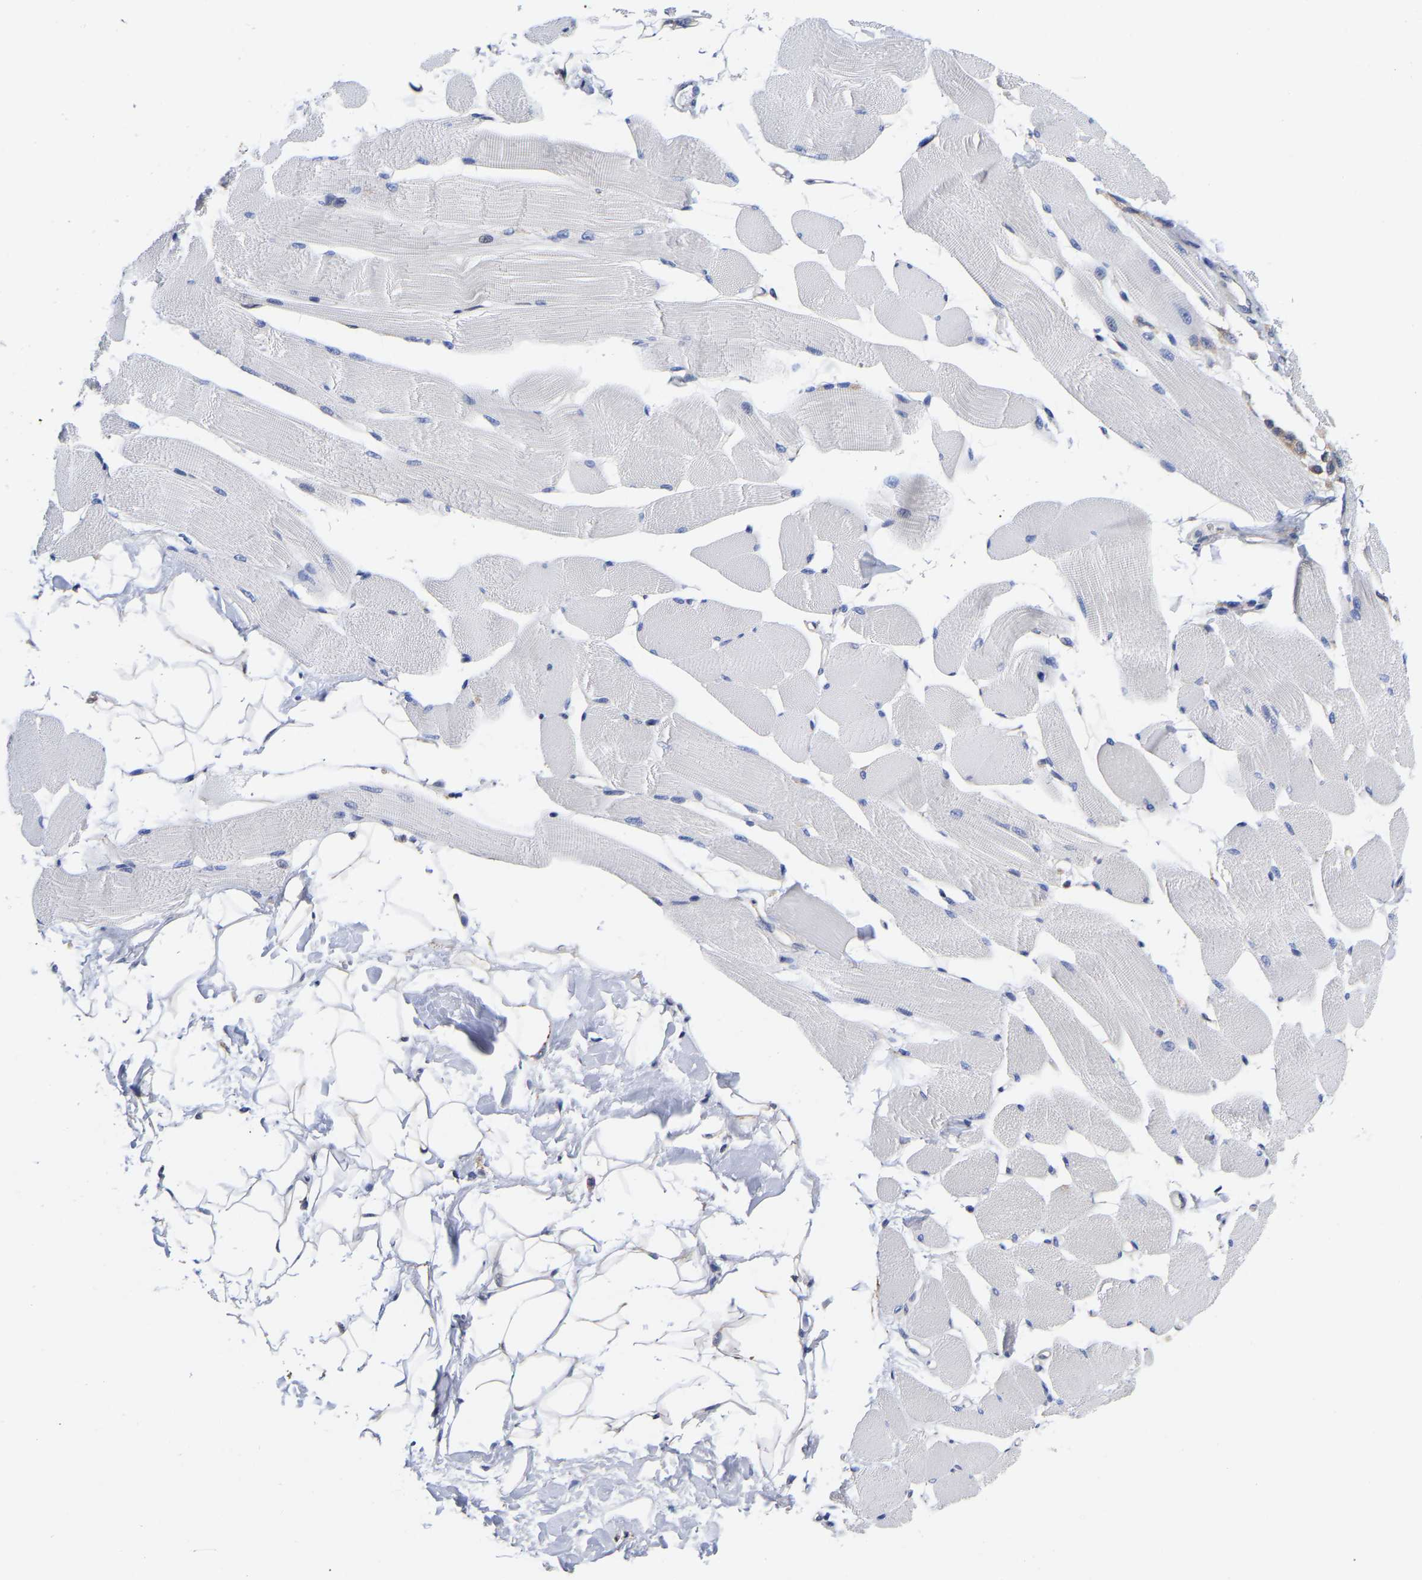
{"staining": {"intensity": "negative", "quantity": "none", "location": "none"}, "tissue": "skeletal muscle", "cell_type": "Myocytes", "image_type": "normal", "snomed": [{"axis": "morphology", "description": "Normal tissue, NOS"}, {"axis": "topography", "description": "Skeletal muscle"}, {"axis": "topography", "description": "Peripheral nerve tissue"}], "caption": "An immunohistochemistry (IHC) histopathology image of unremarkable skeletal muscle is shown. There is no staining in myocytes of skeletal muscle.", "gene": "CFAP298", "patient": {"sex": "female", "age": 84}}